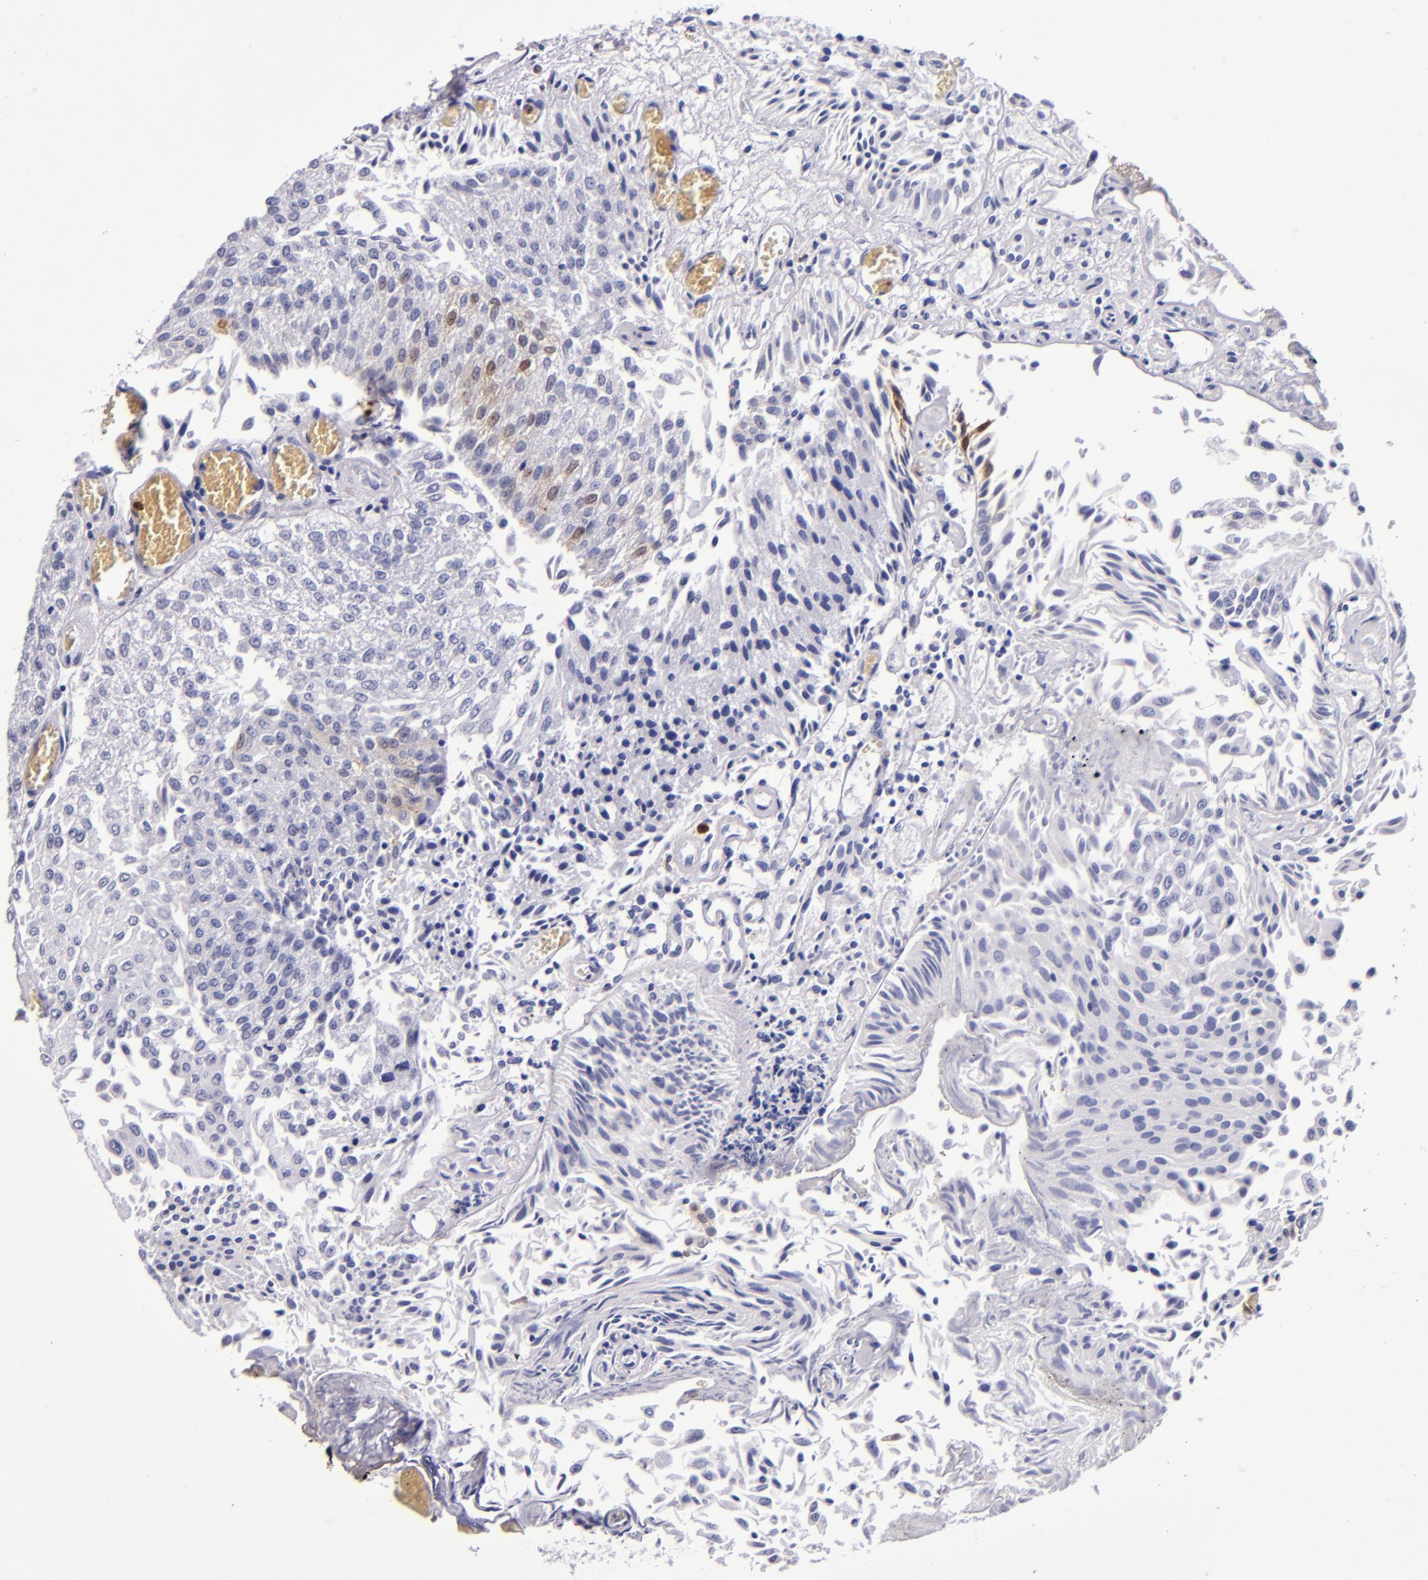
{"staining": {"intensity": "negative", "quantity": "none", "location": "none"}, "tissue": "urothelial cancer", "cell_type": "Tumor cells", "image_type": "cancer", "snomed": [{"axis": "morphology", "description": "Urothelial carcinoma, Low grade"}, {"axis": "topography", "description": "Urinary bladder"}], "caption": "DAB (3,3'-diaminobenzidine) immunohistochemical staining of urothelial cancer reveals no significant expression in tumor cells.", "gene": "S100A8", "patient": {"sex": "male", "age": 86}}